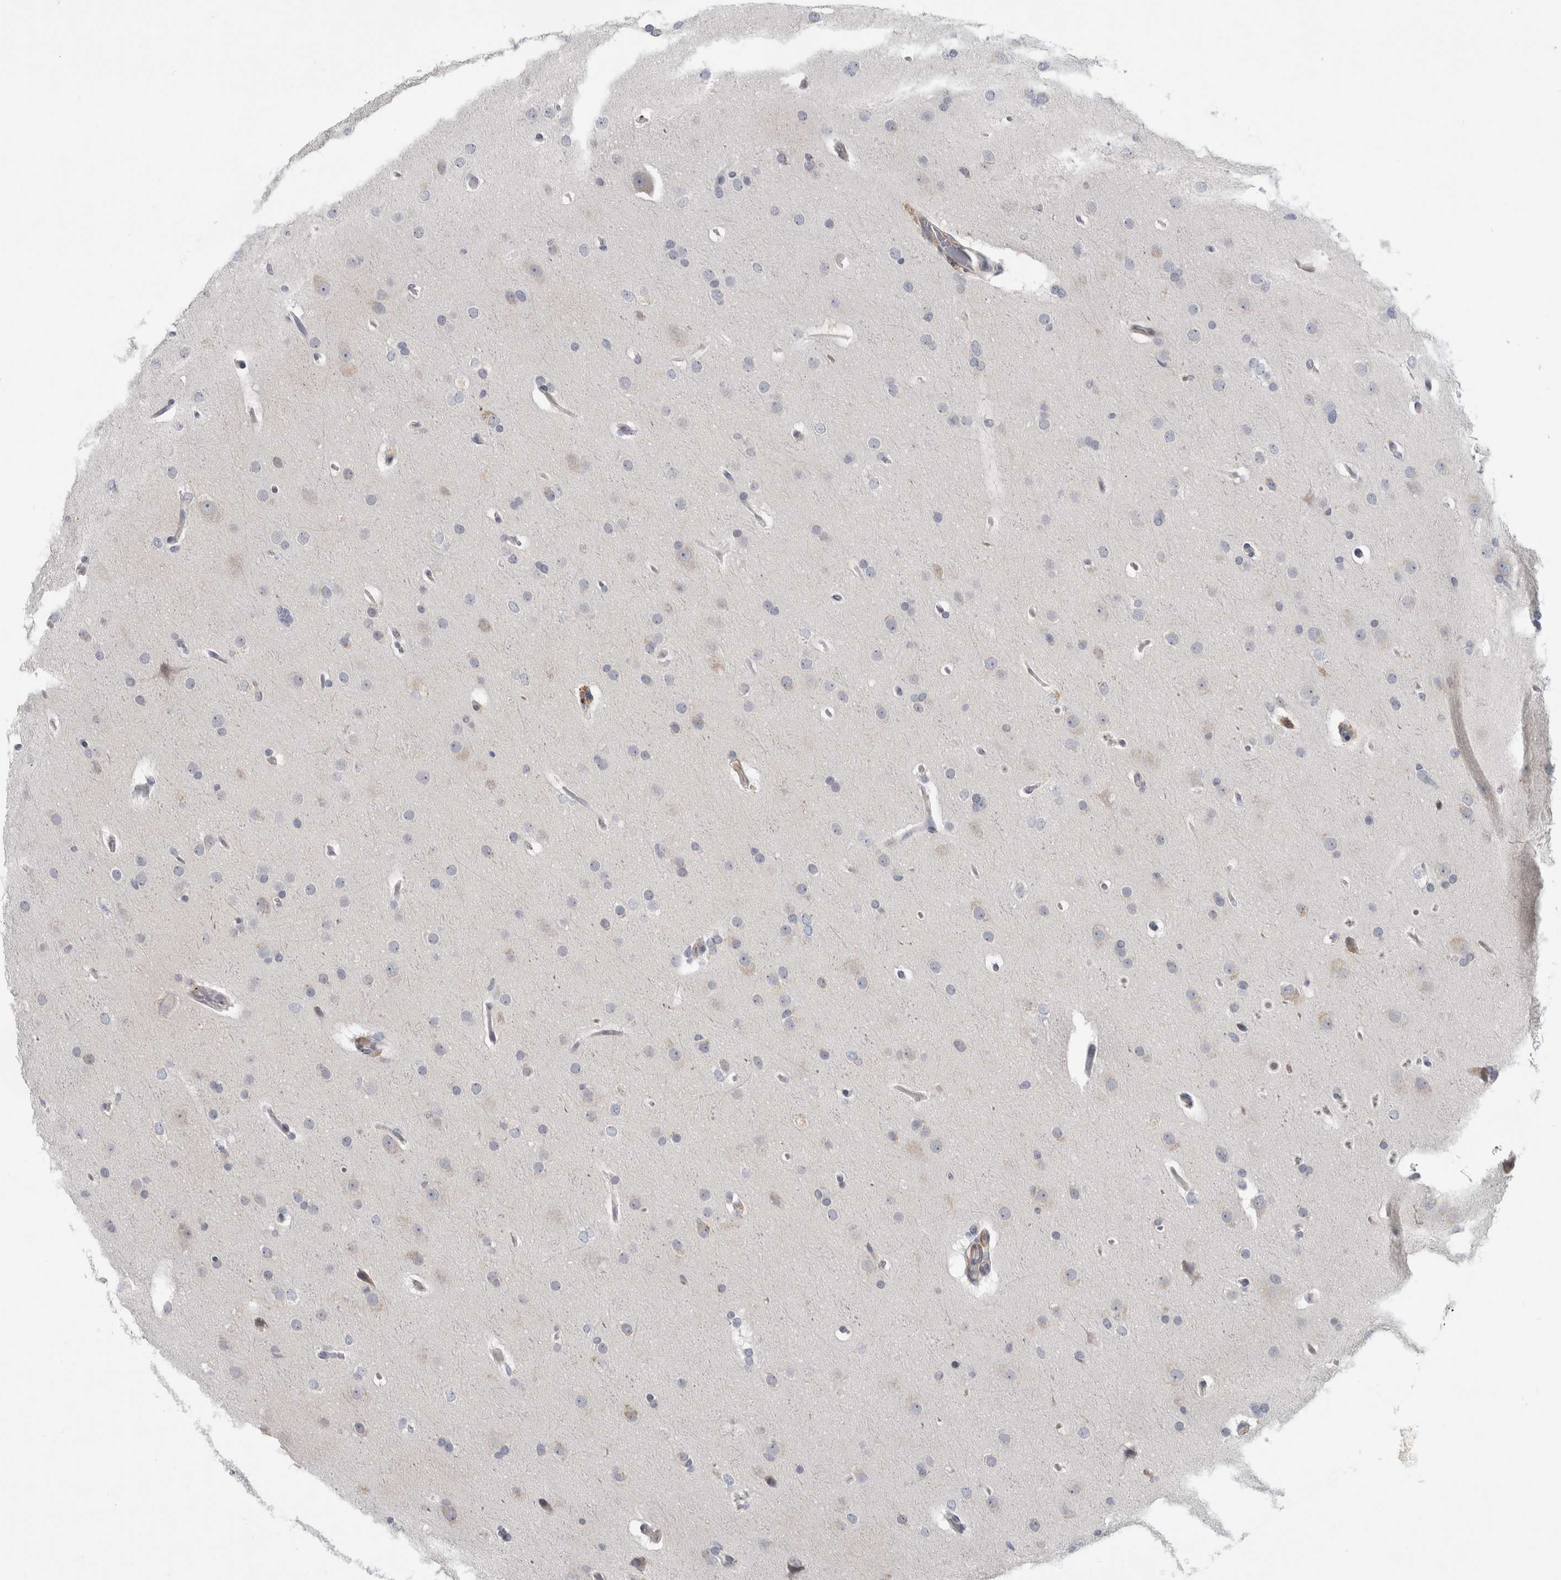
{"staining": {"intensity": "negative", "quantity": "none", "location": "none"}, "tissue": "glioma", "cell_type": "Tumor cells", "image_type": "cancer", "snomed": [{"axis": "morphology", "description": "Glioma, malignant, Low grade"}, {"axis": "topography", "description": "Brain"}], "caption": "Immunohistochemical staining of malignant glioma (low-grade) exhibits no significant expression in tumor cells.", "gene": "MGAT1", "patient": {"sex": "female", "age": 37}}